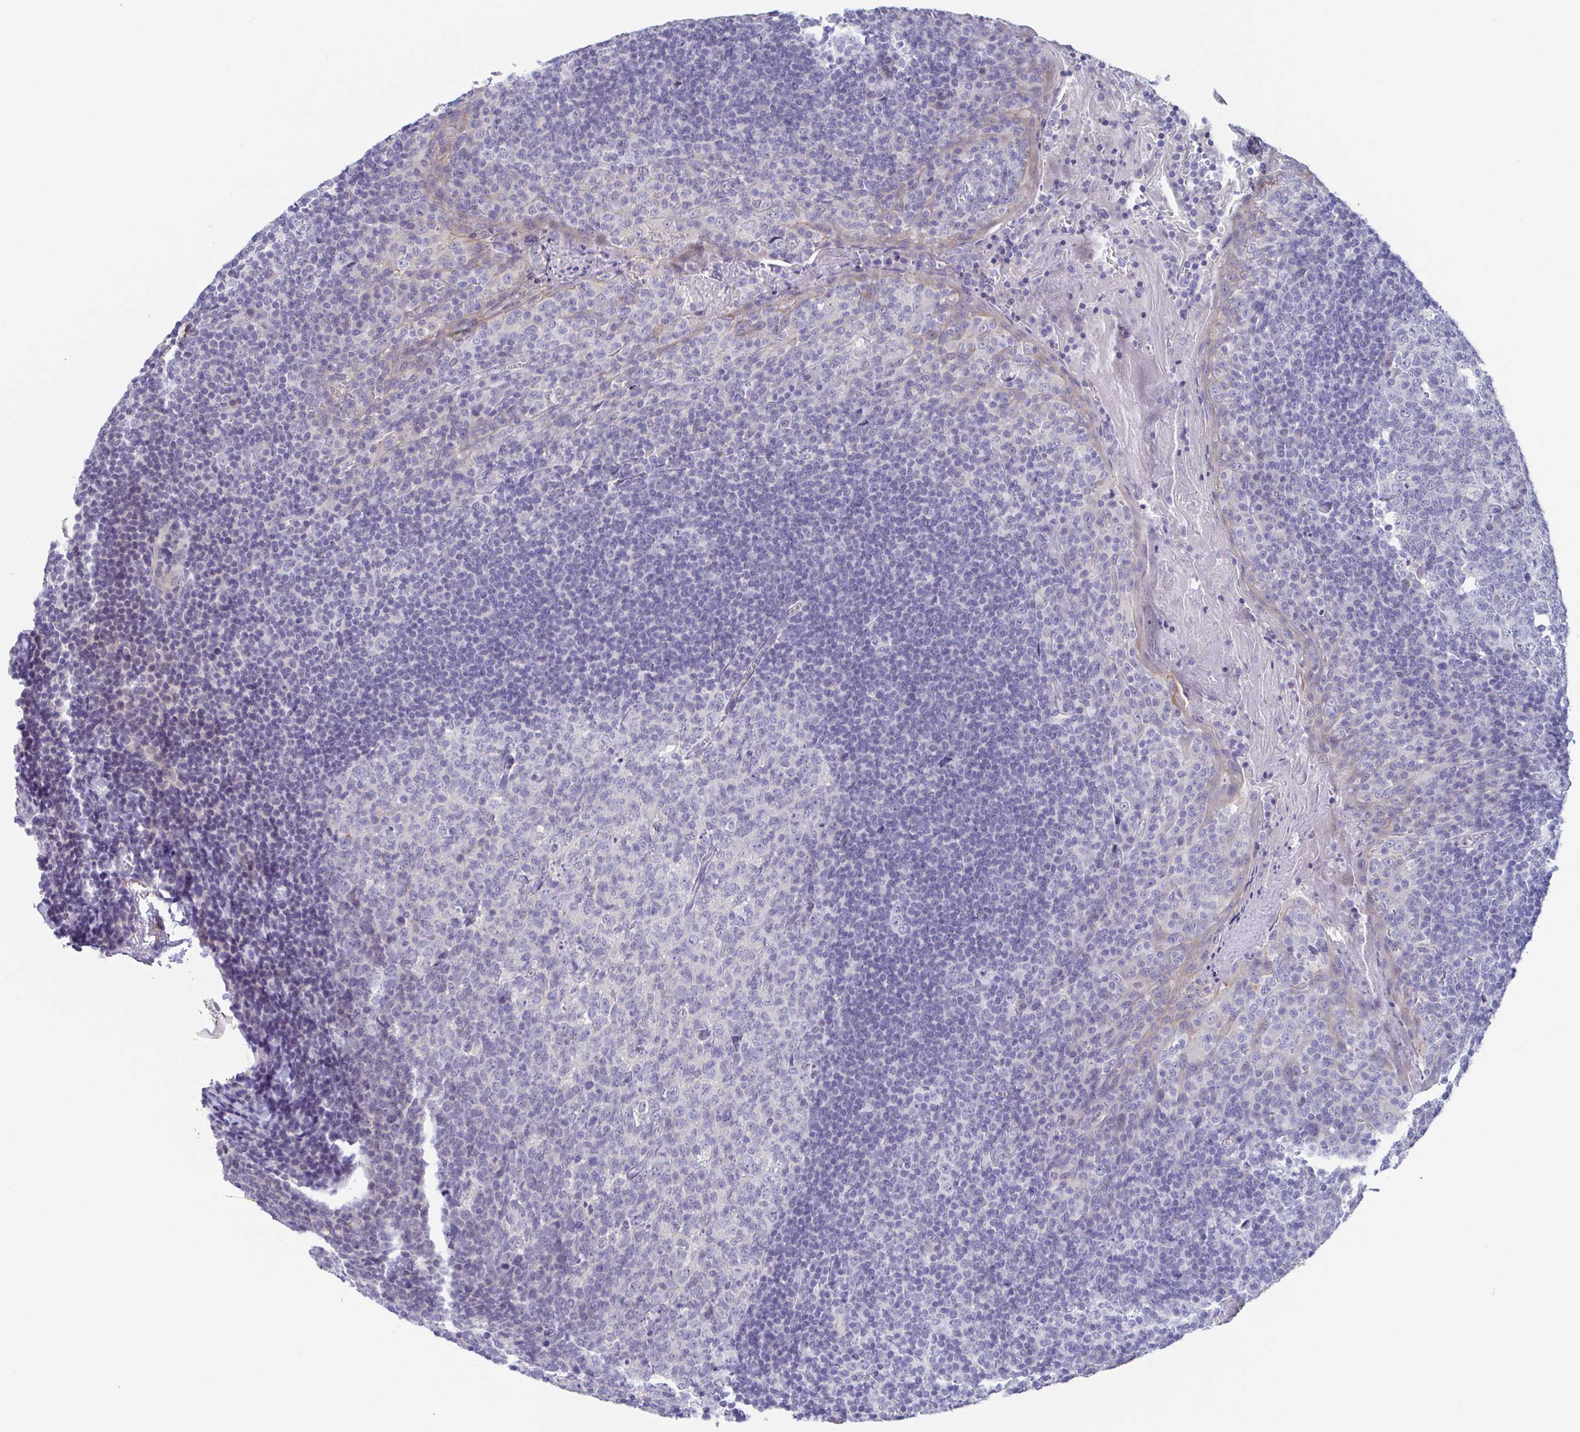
{"staining": {"intensity": "negative", "quantity": "none", "location": "none"}, "tissue": "tonsil", "cell_type": "Germinal center cells", "image_type": "normal", "snomed": [{"axis": "morphology", "description": "Normal tissue, NOS"}, {"axis": "topography", "description": "Tonsil"}], "caption": "Photomicrograph shows no significant protein positivity in germinal center cells of unremarkable tonsil. (DAB immunohistochemistry, high magnification).", "gene": "UNKL", "patient": {"sex": "male", "age": 27}}